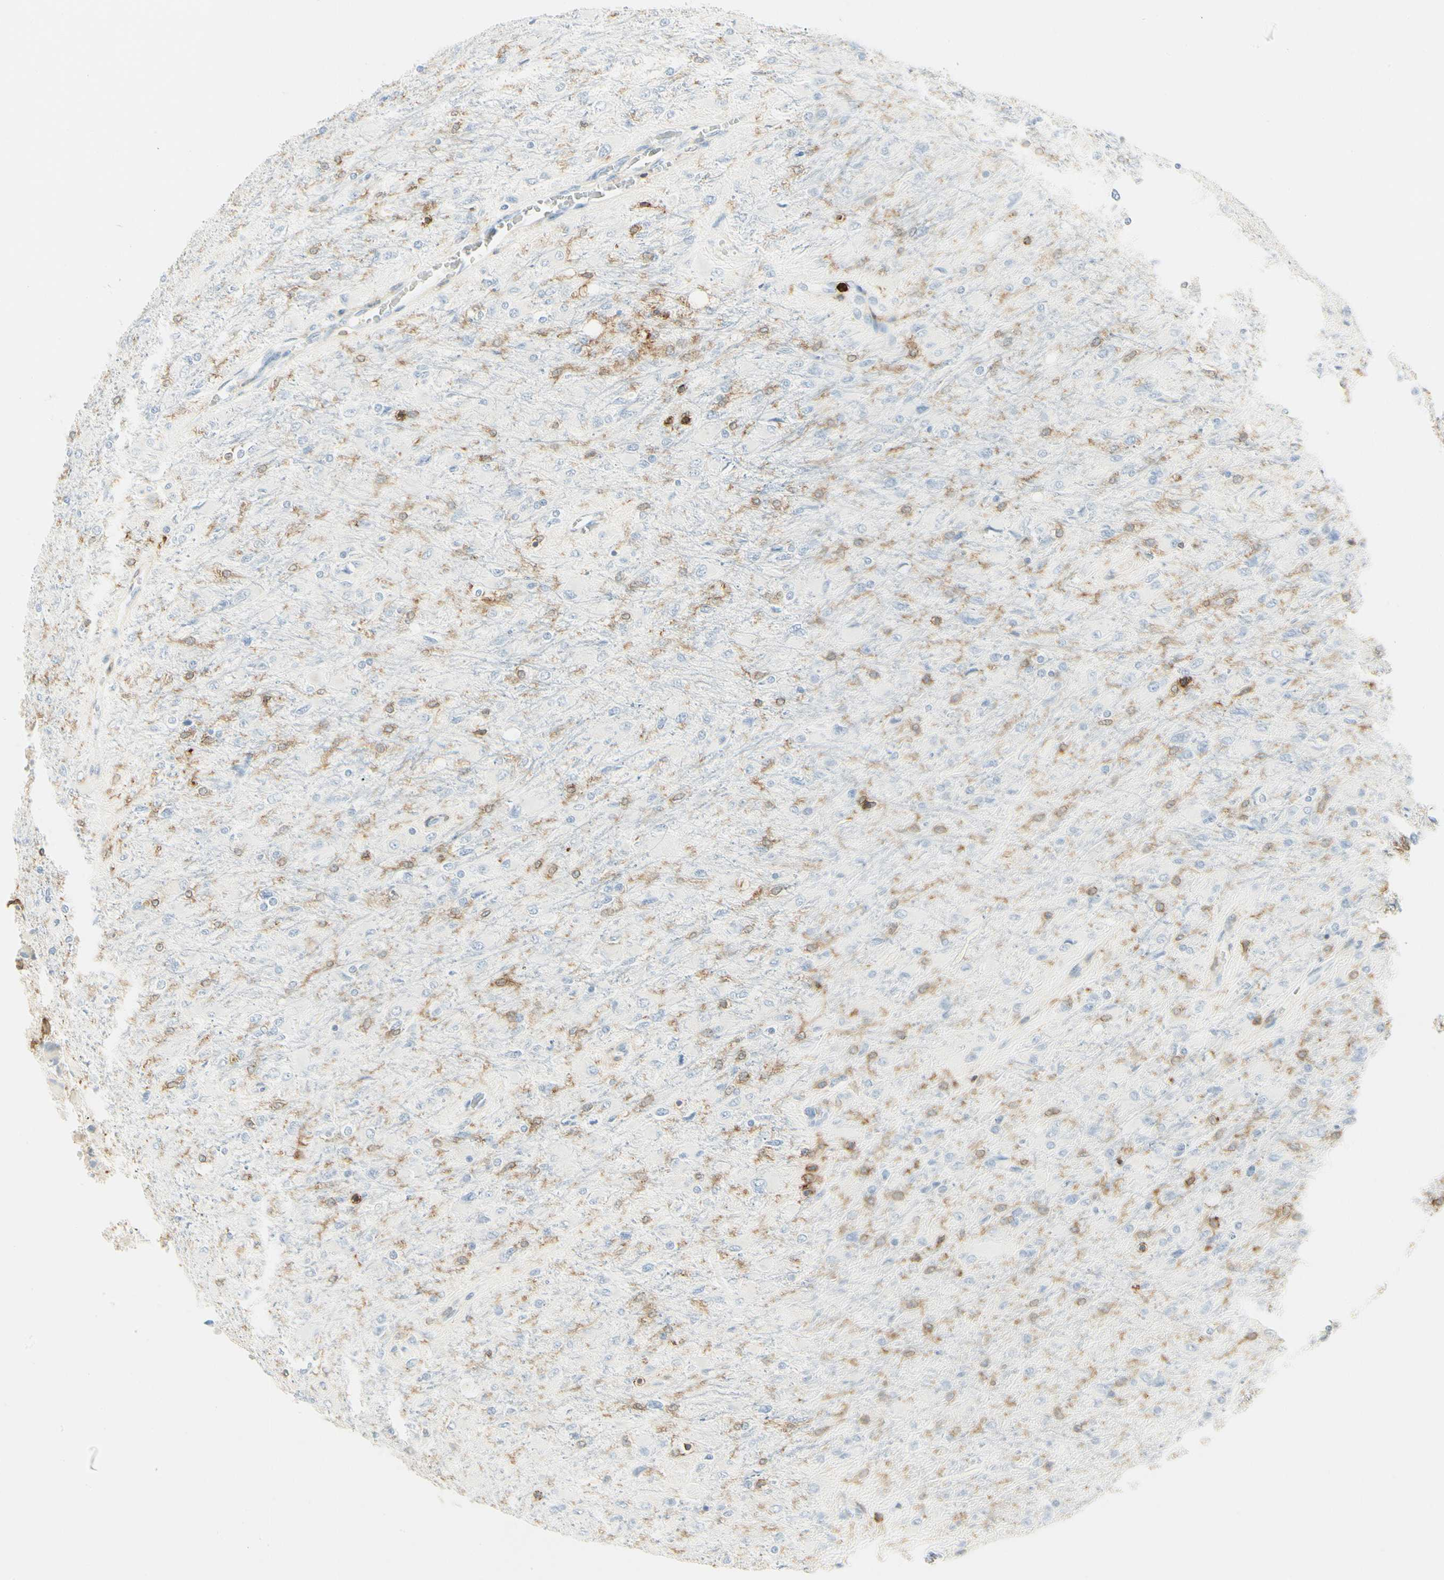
{"staining": {"intensity": "negative", "quantity": "none", "location": "none"}, "tissue": "glioma", "cell_type": "Tumor cells", "image_type": "cancer", "snomed": [{"axis": "morphology", "description": "Glioma, malignant, High grade"}, {"axis": "topography", "description": "Cerebral cortex"}], "caption": "Tumor cells show no significant expression in glioma.", "gene": "ITGB2", "patient": {"sex": "female", "age": 36}}